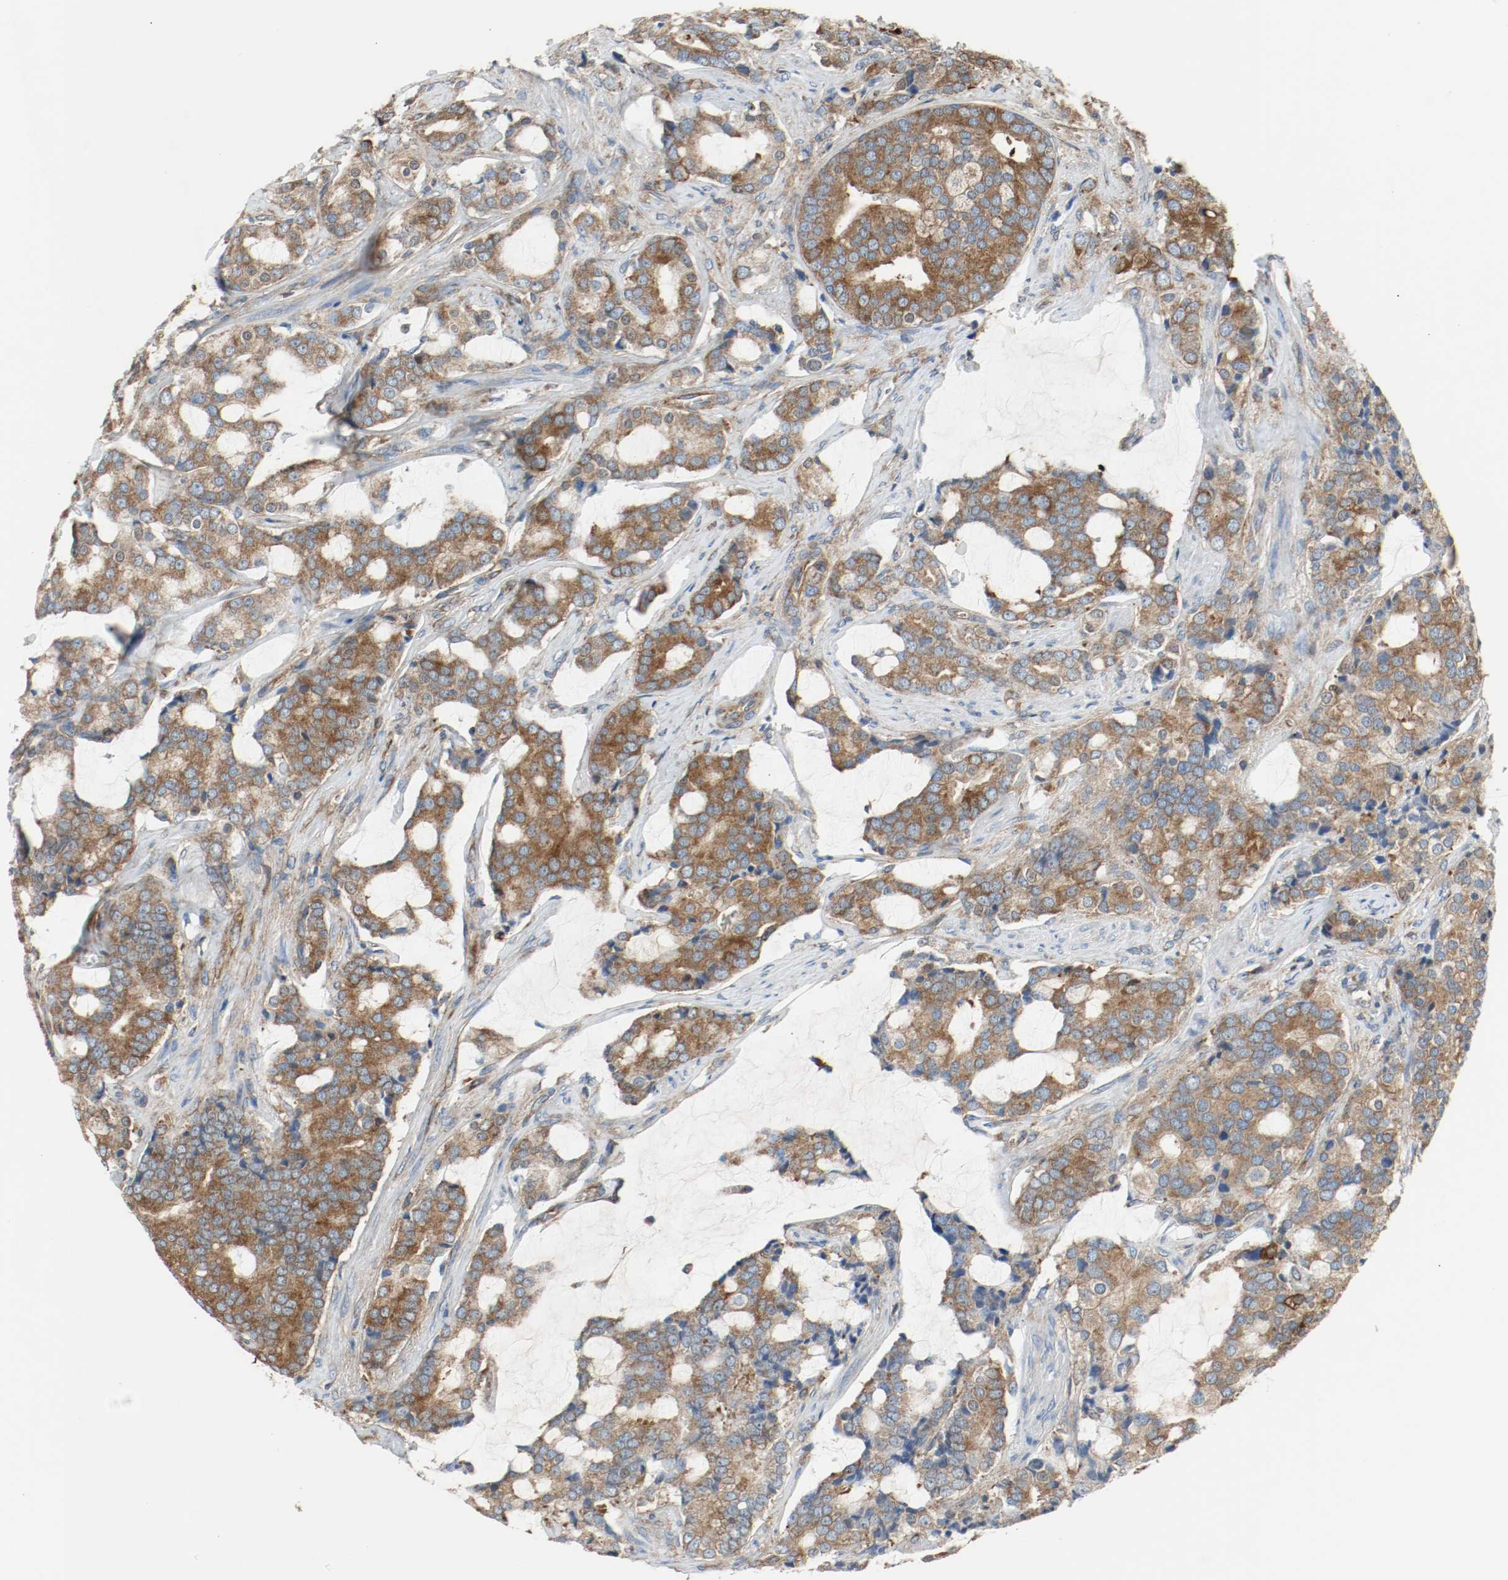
{"staining": {"intensity": "moderate", "quantity": ">75%", "location": "cytoplasmic/membranous"}, "tissue": "prostate cancer", "cell_type": "Tumor cells", "image_type": "cancer", "snomed": [{"axis": "morphology", "description": "Adenocarcinoma, Low grade"}, {"axis": "topography", "description": "Prostate"}], "caption": "Immunohistochemical staining of human prostate adenocarcinoma (low-grade) reveals medium levels of moderate cytoplasmic/membranous staining in about >75% of tumor cells.", "gene": "TUBA3D", "patient": {"sex": "male", "age": 58}}